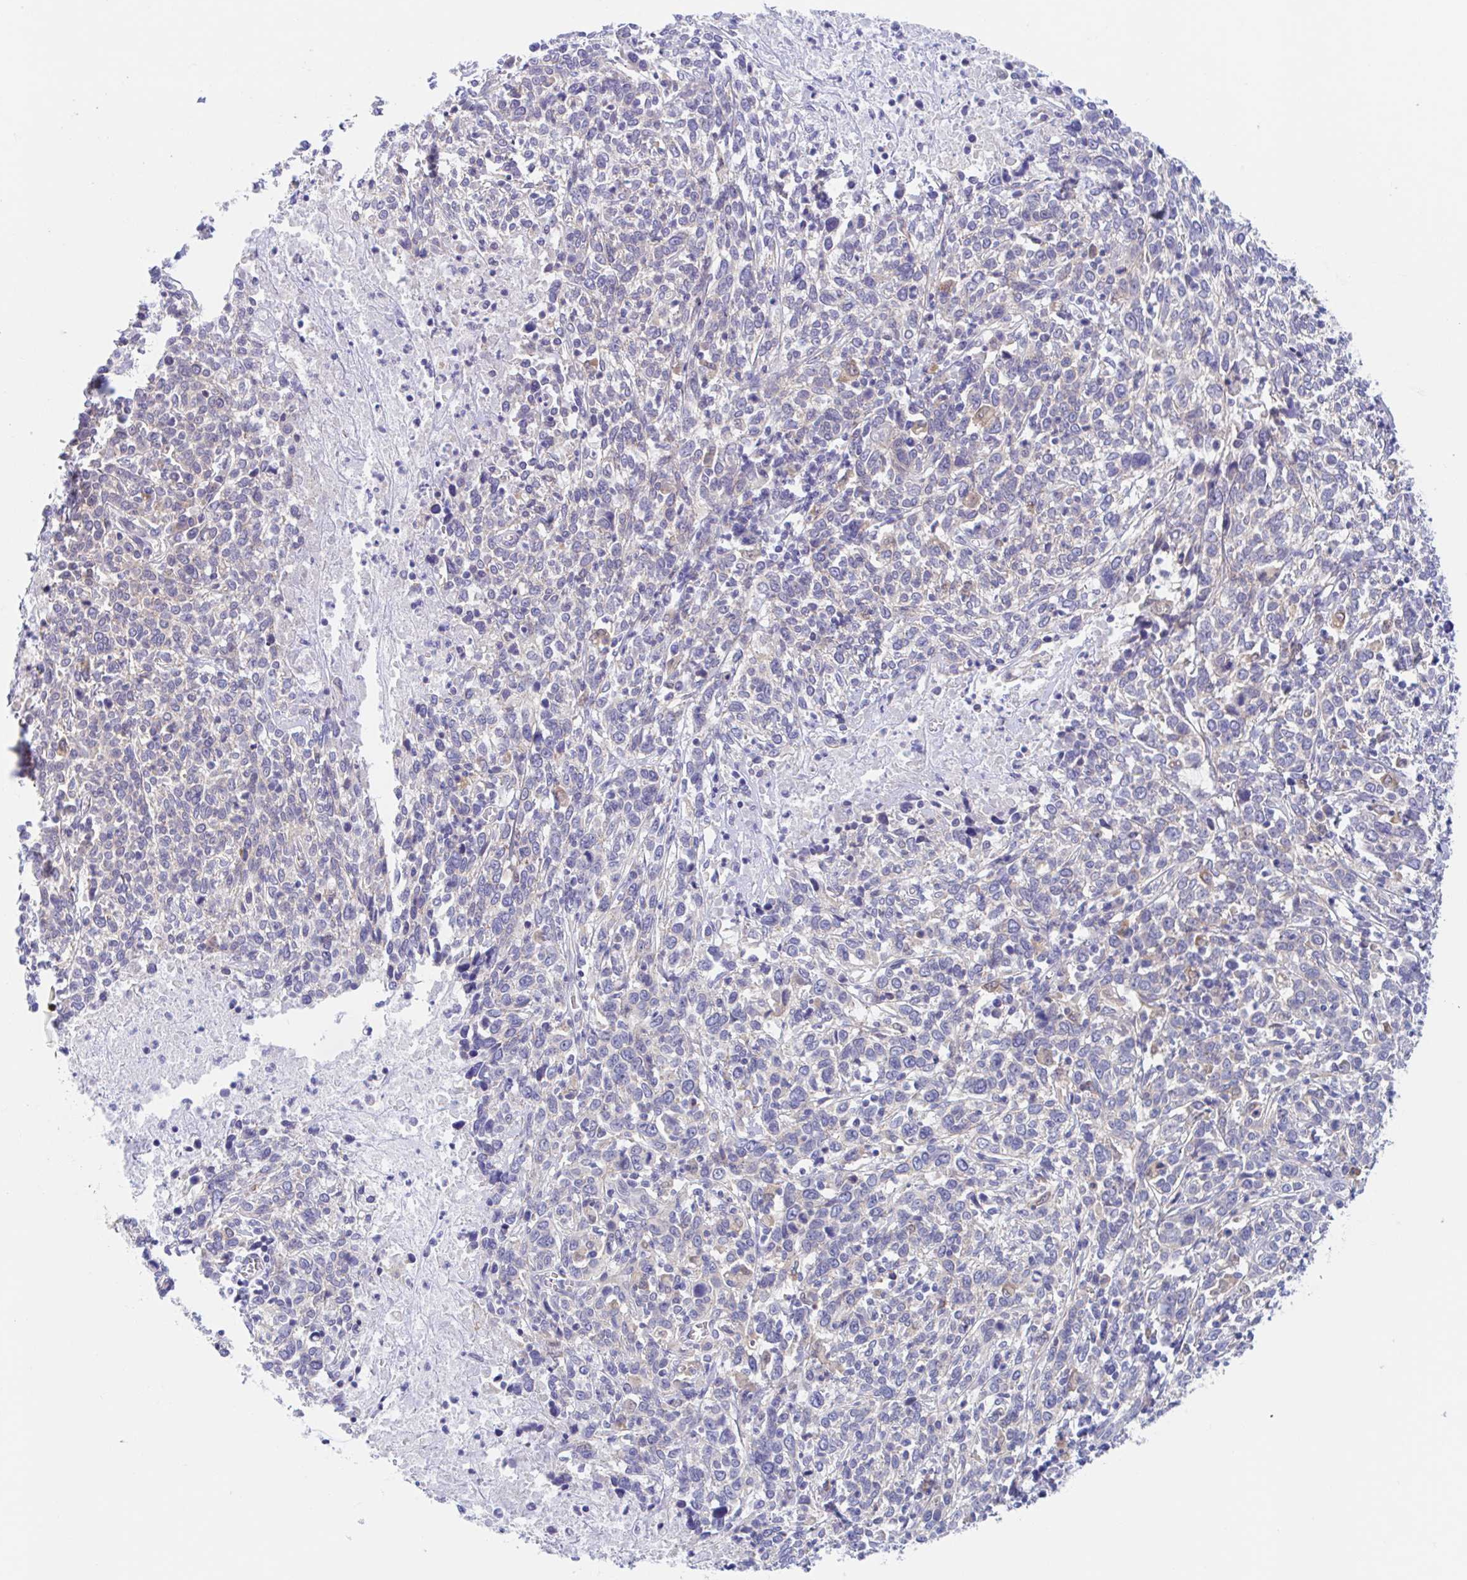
{"staining": {"intensity": "negative", "quantity": "none", "location": "none"}, "tissue": "cervical cancer", "cell_type": "Tumor cells", "image_type": "cancer", "snomed": [{"axis": "morphology", "description": "Squamous cell carcinoma, NOS"}, {"axis": "topography", "description": "Cervix"}], "caption": "Cervical cancer stained for a protein using immunohistochemistry shows no staining tumor cells.", "gene": "TMEM86A", "patient": {"sex": "female", "age": 46}}